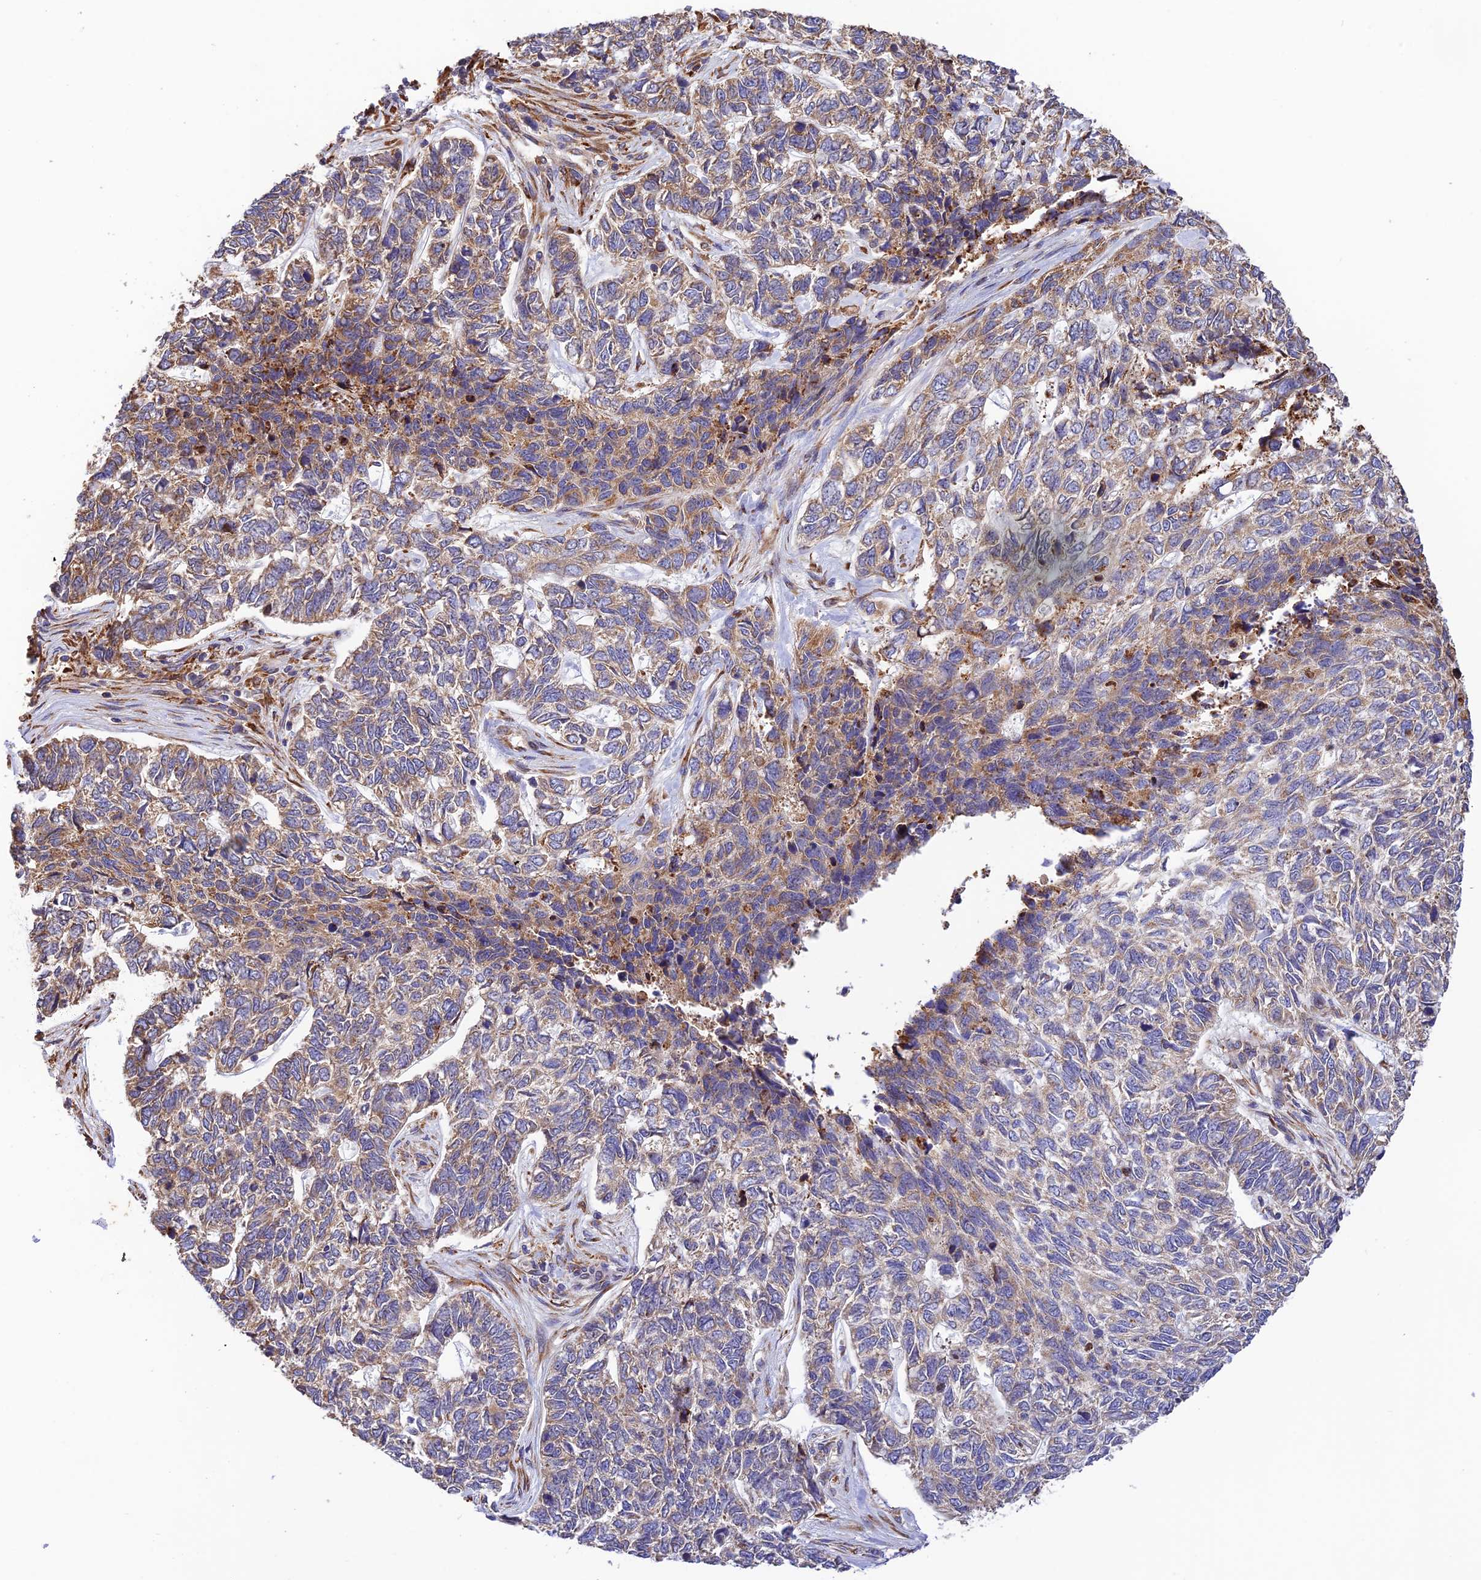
{"staining": {"intensity": "moderate", "quantity": "25%-75%", "location": "cytoplasmic/membranous"}, "tissue": "skin cancer", "cell_type": "Tumor cells", "image_type": "cancer", "snomed": [{"axis": "morphology", "description": "Basal cell carcinoma"}, {"axis": "topography", "description": "Skin"}], "caption": "Protein expression by IHC displays moderate cytoplasmic/membranous expression in about 25%-75% of tumor cells in skin cancer. The protein of interest is shown in brown color, while the nuclei are stained blue.", "gene": "RPL5", "patient": {"sex": "female", "age": 65}}